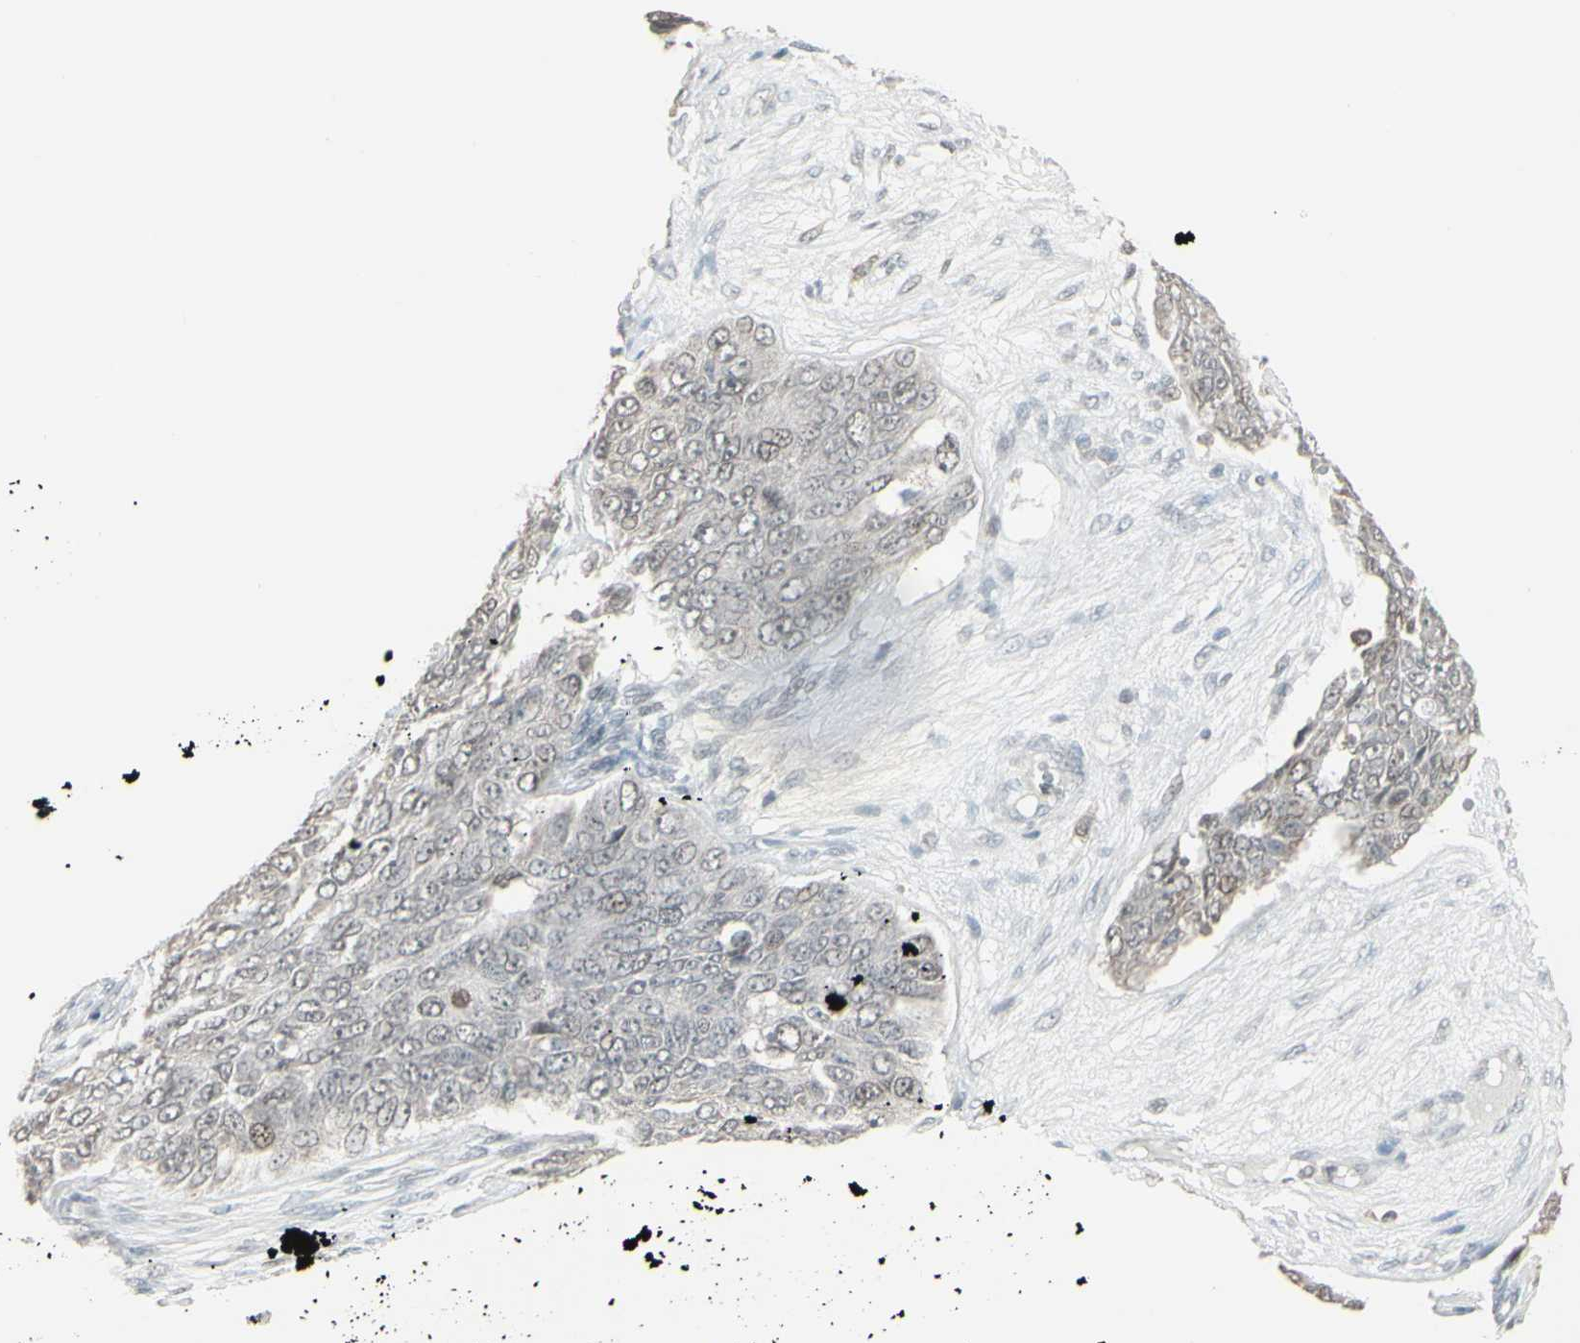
{"staining": {"intensity": "negative", "quantity": "none", "location": "none"}, "tissue": "ovarian cancer", "cell_type": "Tumor cells", "image_type": "cancer", "snomed": [{"axis": "morphology", "description": "Carcinoma, endometroid"}, {"axis": "topography", "description": "Ovary"}], "caption": "Protein analysis of ovarian endometroid carcinoma demonstrates no significant staining in tumor cells.", "gene": "SAMSN1", "patient": {"sex": "female", "age": 51}}